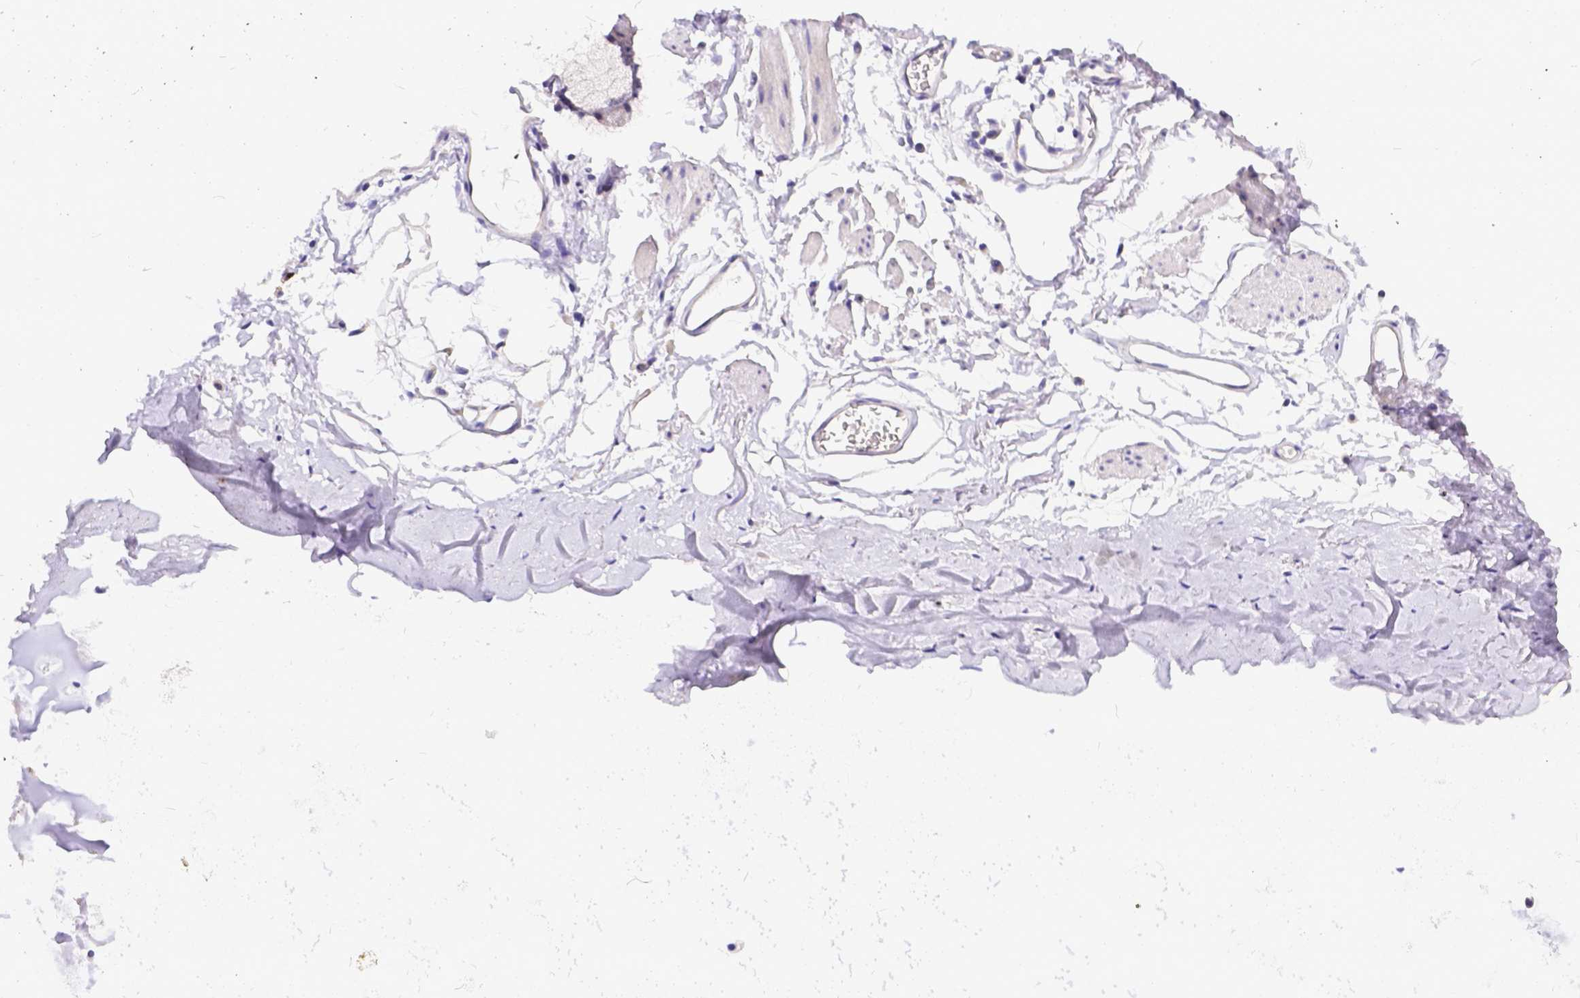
{"staining": {"intensity": "negative", "quantity": "none", "location": "none"}, "tissue": "adipose tissue", "cell_type": "Adipocytes", "image_type": "normal", "snomed": [{"axis": "morphology", "description": "Normal tissue, NOS"}, {"axis": "topography", "description": "Cartilage tissue"}, {"axis": "topography", "description": "Bronchus"}], "caption": "This is an immunohistochemistry (IHC) image of benign adipose tissue. There is no positivity in adipocytes.", "gene": "DLEC1", "patient": {"sex": "female", "age": 79}}